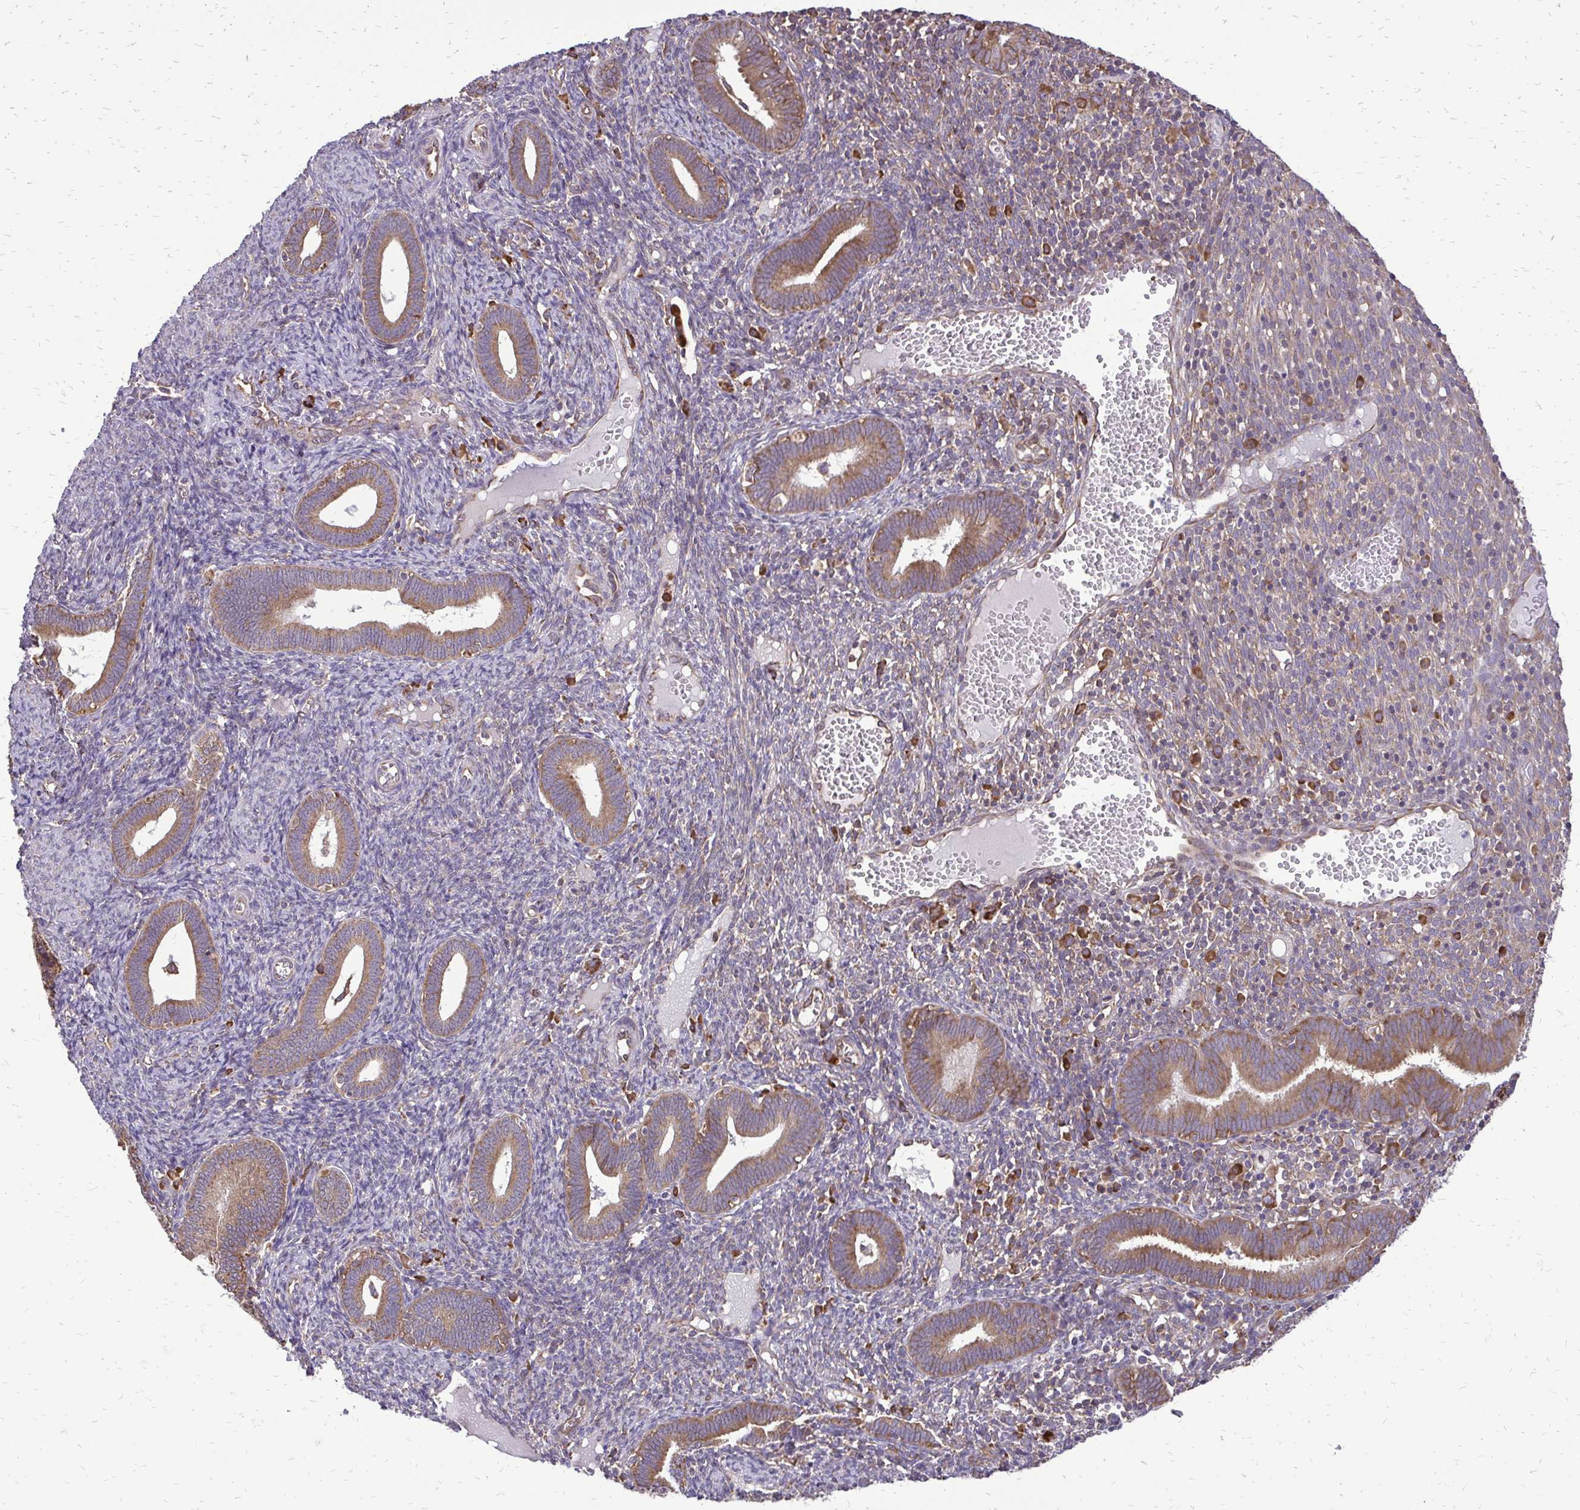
{"staining": {"intensity": "weak", "quantity": "<25%", "location": "cytoplasmic/membranous"}, "tissue": "endometrium", "cell_type": "Cells in endometrial stroma", "image_type": "normal", "snomed": [{"axis": "morphology", "description": "Normal tissue, NOS"}, {"axis": "topography", "description": "Endometrium"}], "caption": "Protein analysis of normal endometrium demonstrates no significant staining in cells in endometrial stroma.", "gene": "RPS3", "patient": {"sex": "female", "age": 41}}